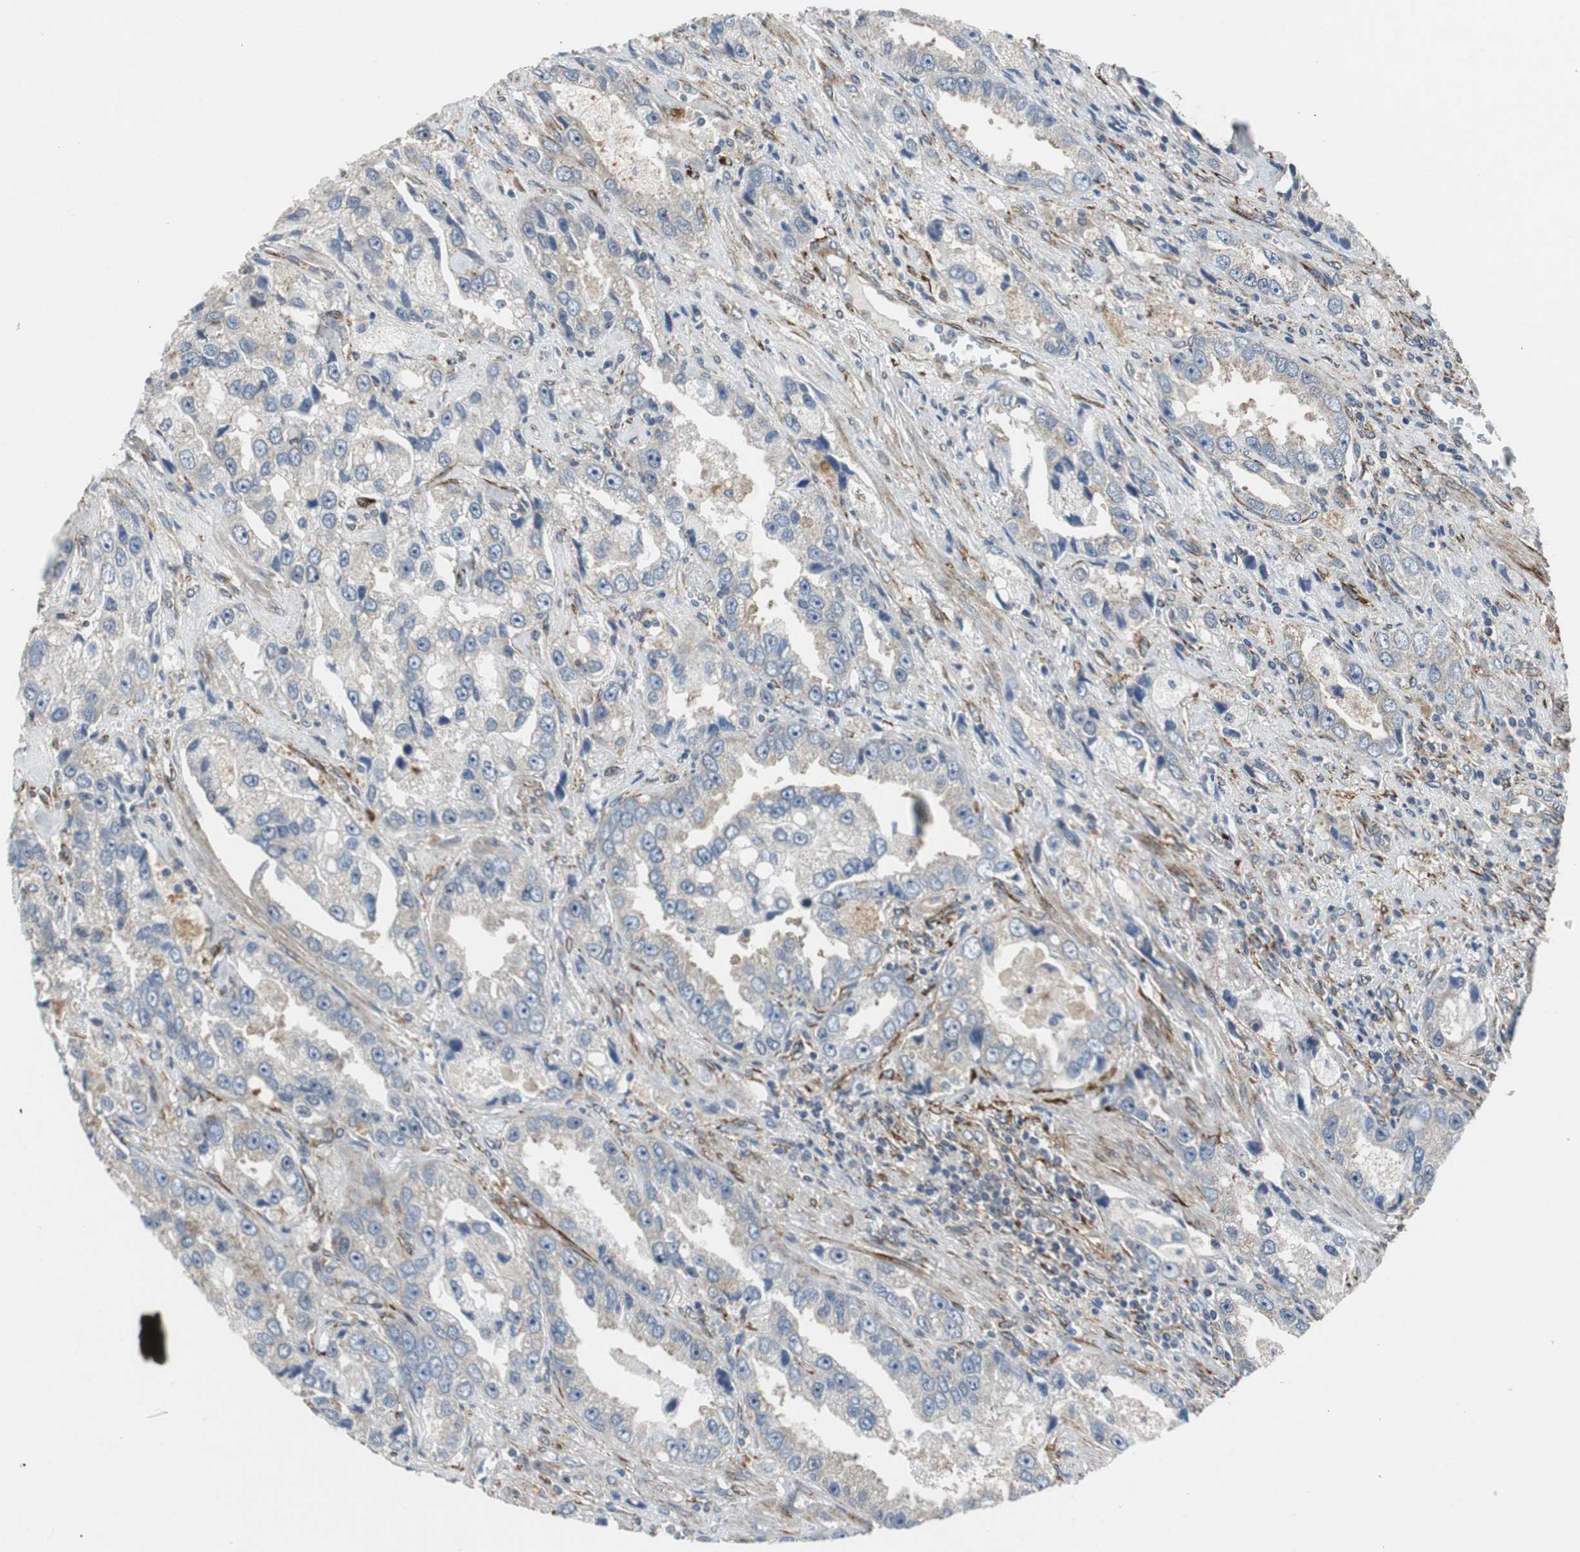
{"staining": {"intensity": "weak", "quantity": "25%-75%", "location": "cytoplasmic/membranous"}, "tissue": "prostate cancer", "cell_type": "Tumor cells", "image_type": "cancer", "snomed": [{"axis": "morphology", "description": "Adenocarcinoma, High grade"}, {"axis": "topography", "description": "Prostate"}], "caption": "About 25%-75% of tumor cells in human prostate cancer (high-grade adenocarcinoma) show weak cytoplasmic/membranous protein staining as visualized by brown immunohistochemical staining.", "gene": "ISCU", "patient": {"sex": "male", "age": 63}}